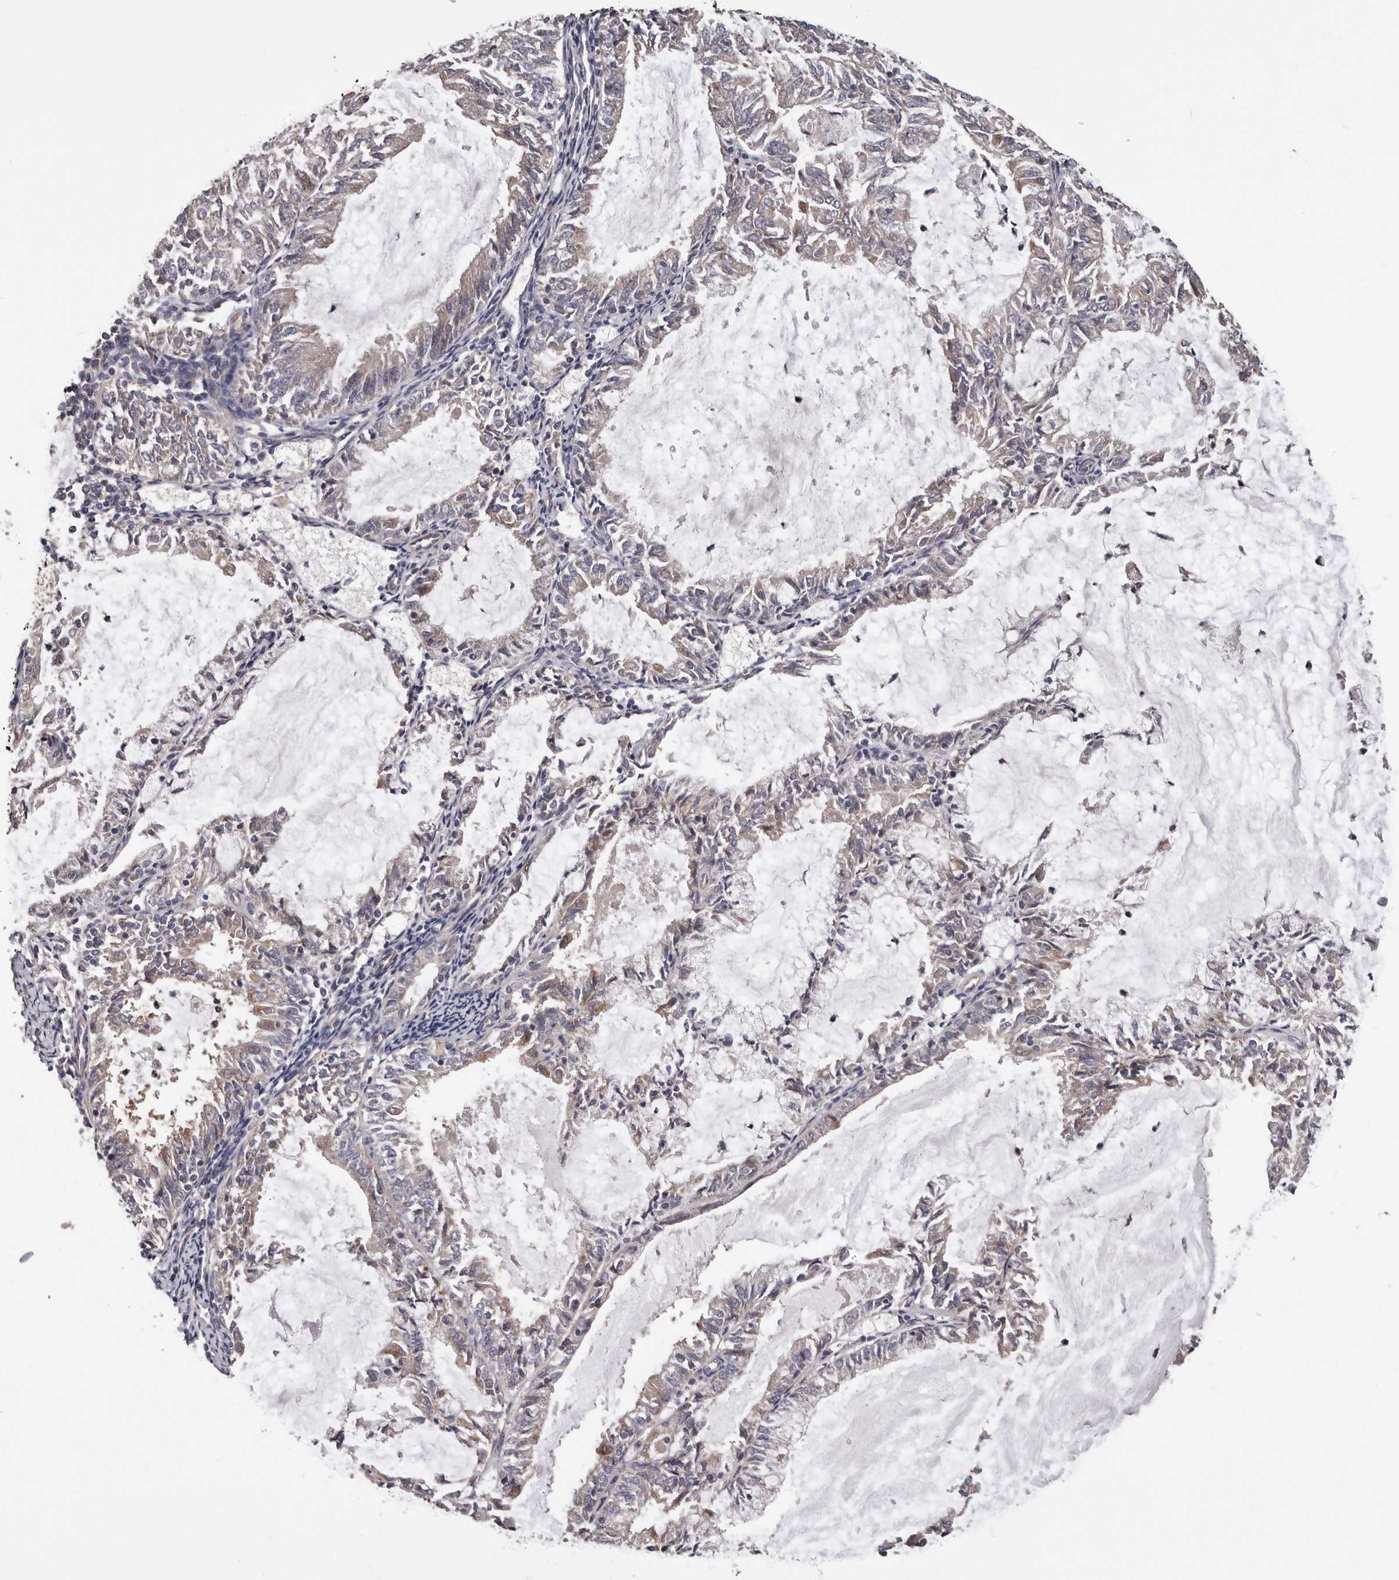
{"staining": {"intensity": "negative", "quantity": "none", "location": "none"}, "tissue": "endometrial cancer", "cell_type": "Tumor cells", "image_type": "cancer", "snomed": [{"axis": "morphology", "description": "Adenocarcinoma, NOS"}, {"axis": "topography", "description": "Endometrium"}], "caption": "Tumor cells are negative for brown protein staining in adenocarcinoma (endometrial).", "gene": "VPS37A", "patient": {"sex": "female", "age": 57}}